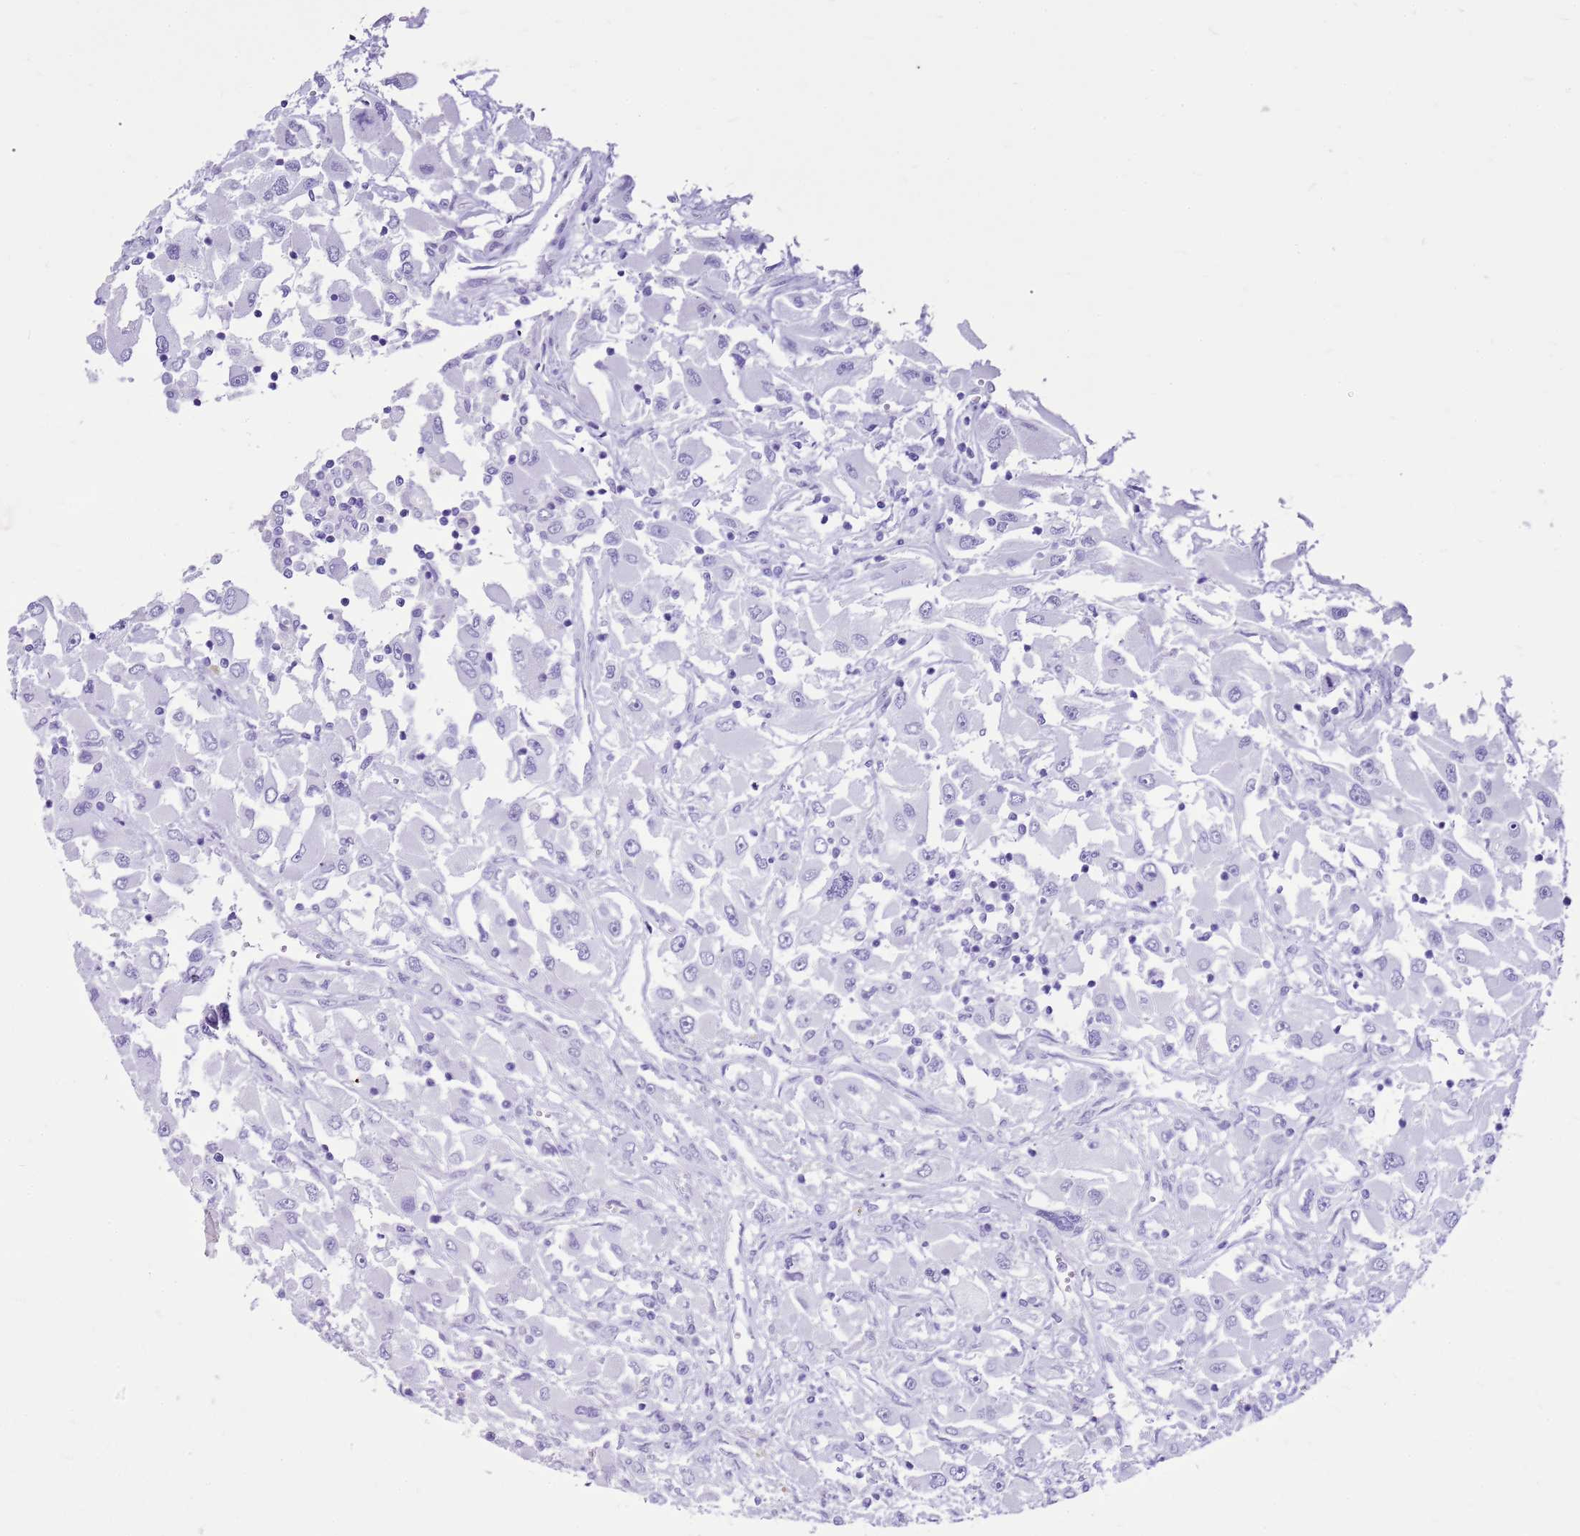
{"staining": {"intensity": "negative", "quantity": "none", "location": "none"}, "tissue": "renal cancer", "cell_type": "Tumor cells", "image_type": "cancer", "snomed": [{"axis": "morphology", "description": "Adenocarcinoma, NOS"}, {"axis": "topography", "description": "Kidney"}], "caption": "High power microscopy histopathology image of an immunohistochemistry histopathology image of renal cancer (adenocarcinoma), revealing no significant staining in tumor cells. (DAB IHC, high magnification).", "gene": "CA8", "patient": {"sex": "female", "age": 52}}